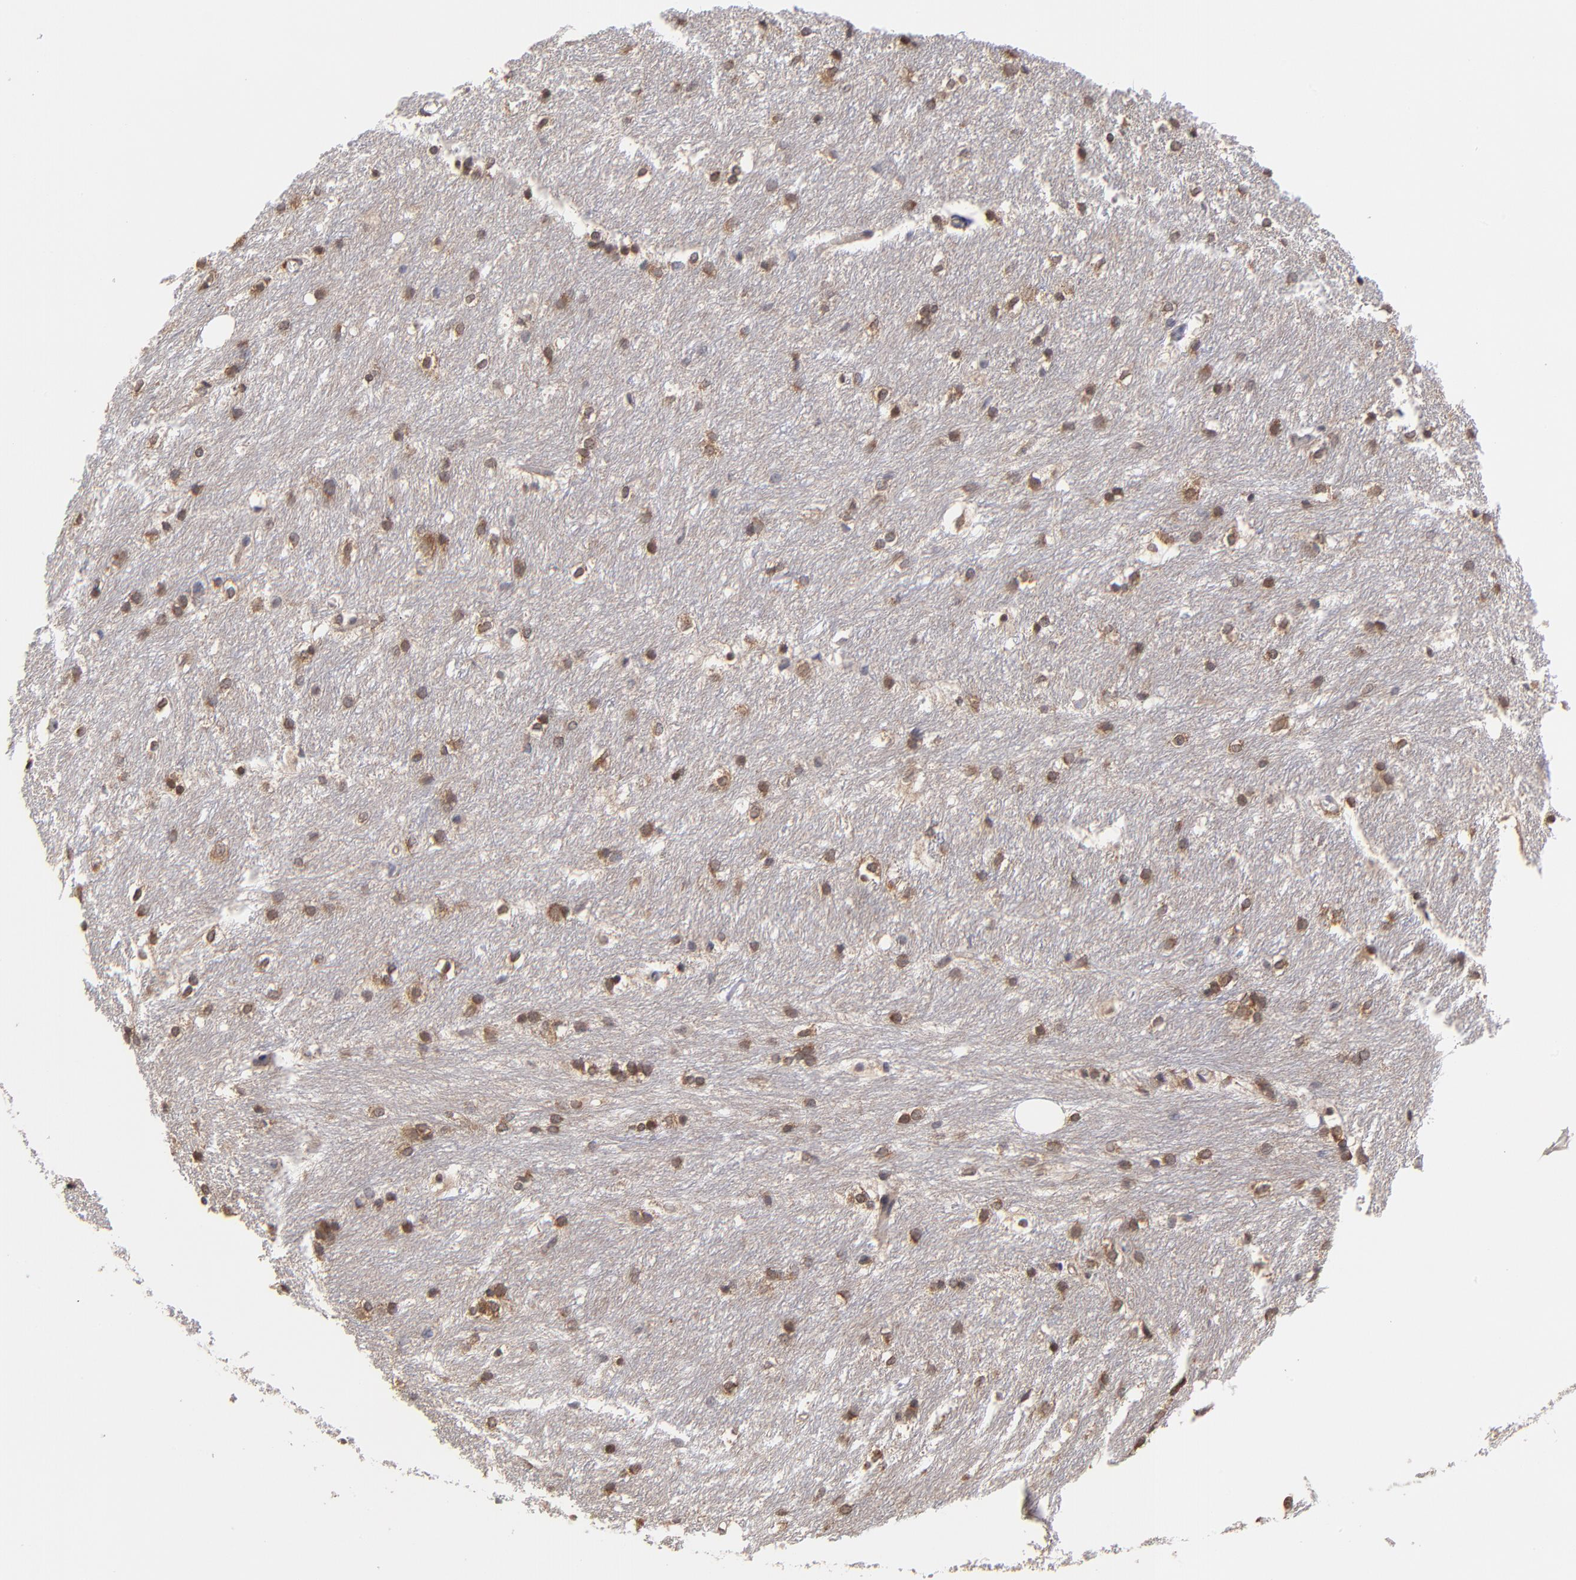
{"staining": {"intensity": "weak", "quantity": "<25%", "location": "cytoplasmic/membranous"}, "tissue": "caudate", "cell_type": "Glial cells", "image_type": "normal", "snomed": [{"axis": "morphology", "description": "Normal tissue, NOS"}, {"axis": "topography", "description": "Lateral ventricle wall"}], "caption": "A micrograph of human caudate is negative for staining in glial cells. Brightfield microscopy of IHC stained with DAB (3,3'-diaminobenzidine) (brown) and hematoxylin (blue), captured at high magnification.", "gene": "PDE4B", "patient": {"sex": "female", "age": 19}}